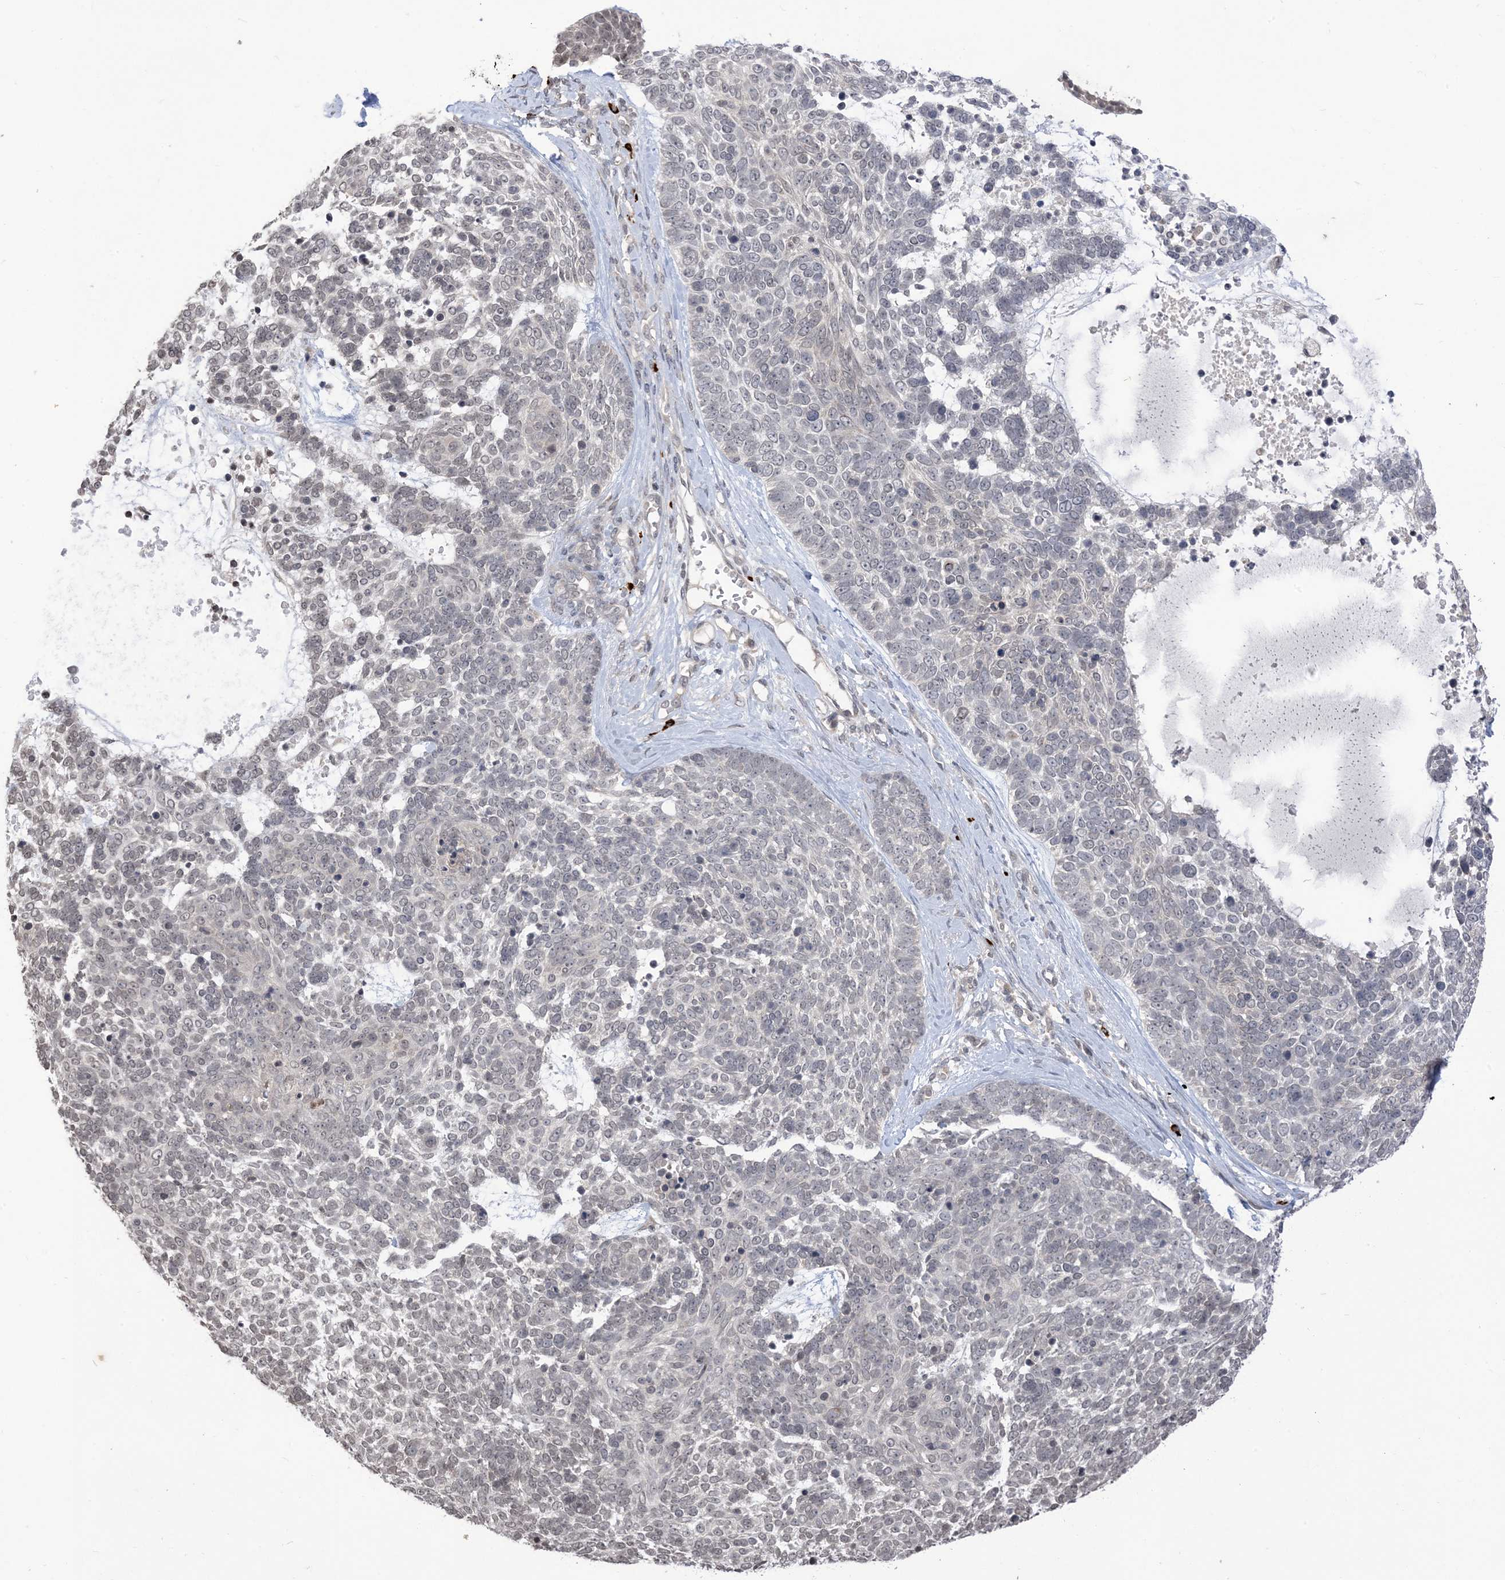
{"staining": {"intensity": "negative", "quantity": "none", "location": "none"}, "tissue": "skin cancer", "cell_type": "Tumor cells", "image_type": "cancer", "snomed": [{"axis": "morphology", "description": "Basal cell carcinoma"}, {"axis": "topography", "description": "Skin"}], "caption": "The immunohistochemistry photomicrograph has no significant staining in tumor cells of skin cancer (basal cell carcinoma) tissue.", "gene": "RANBP9", "patient": {"sex": "female", "age": 81}}